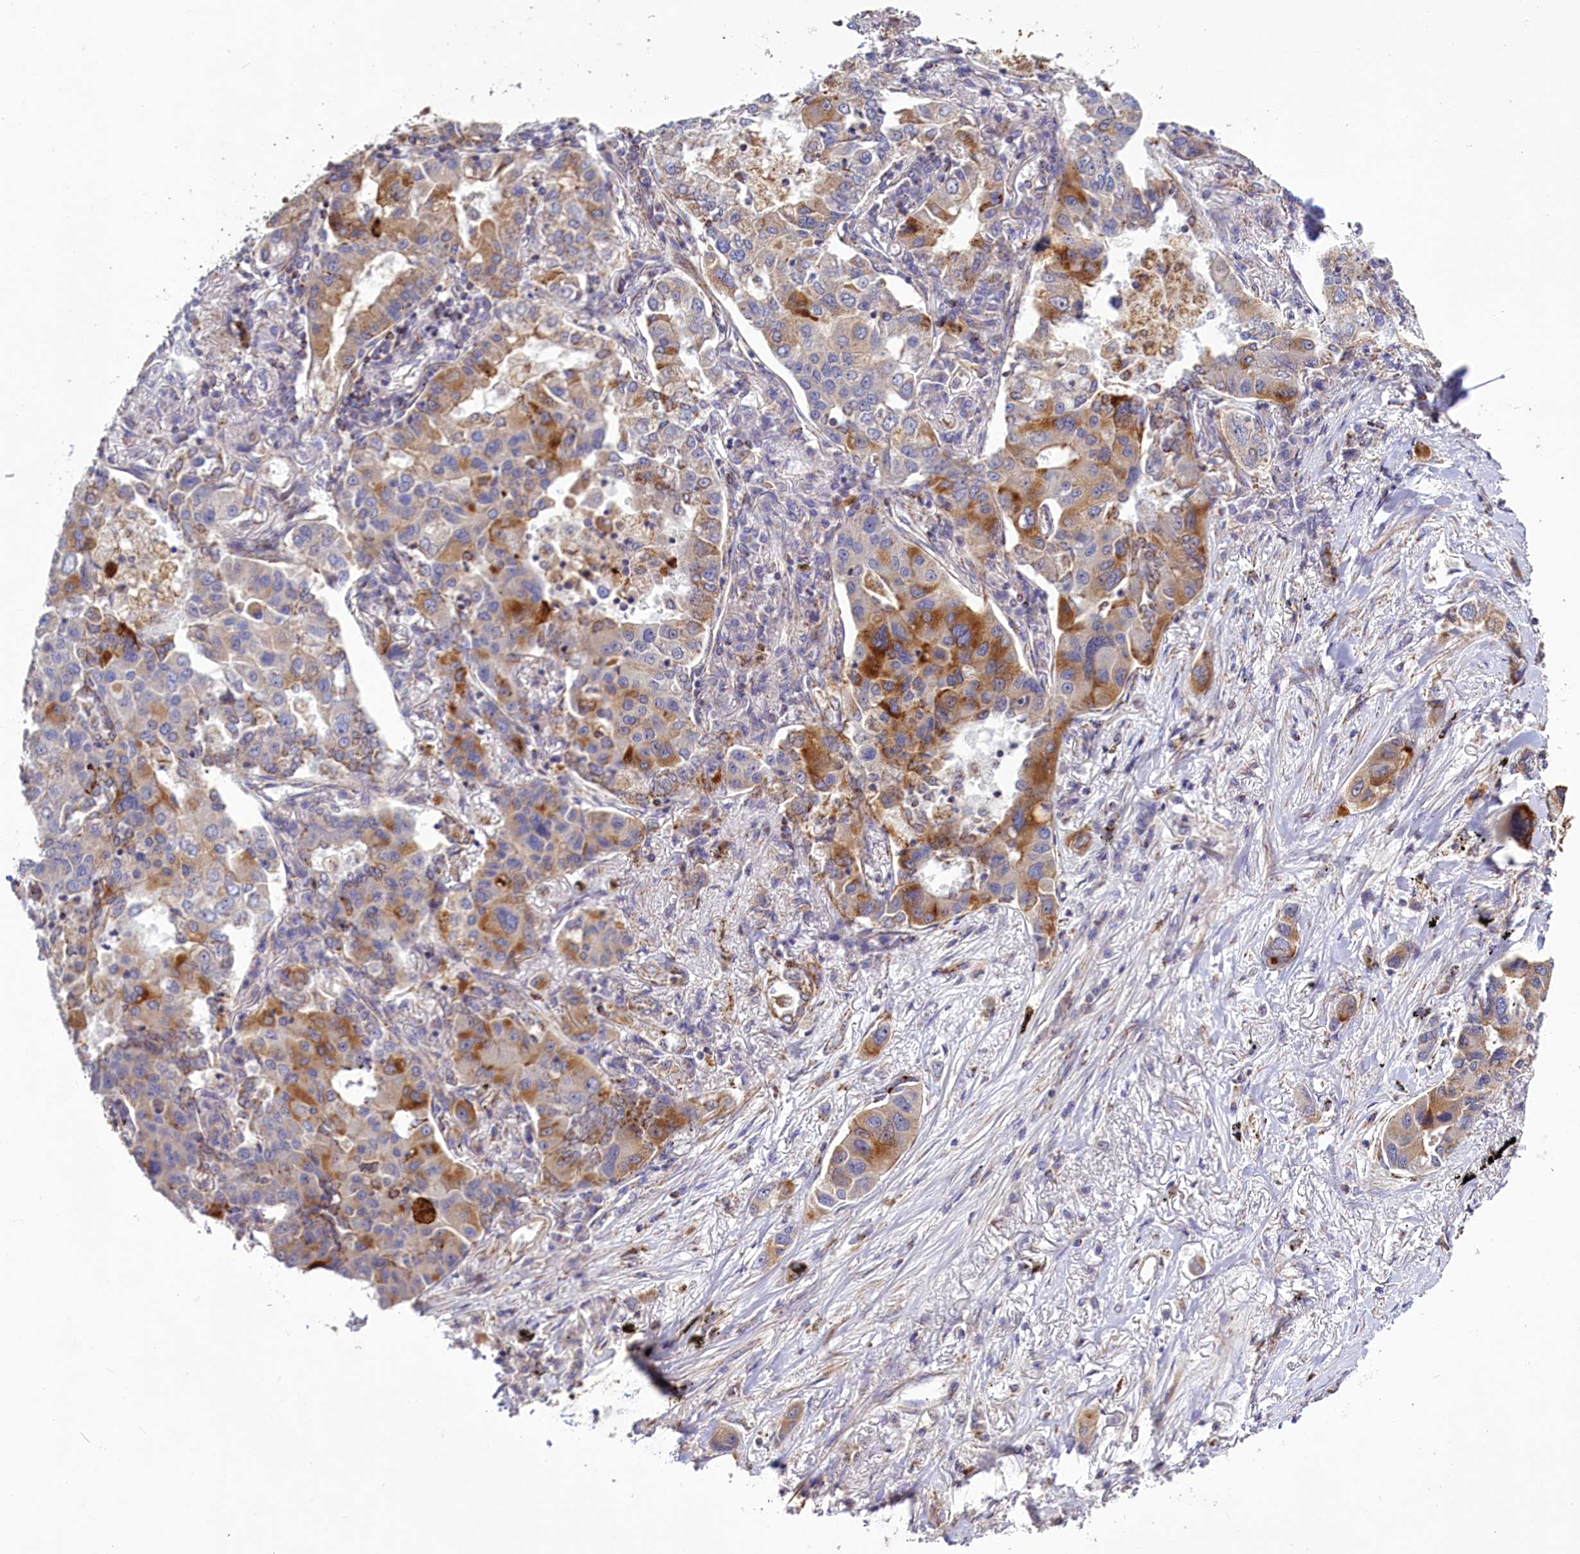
{"staining": {"intensity": "moderate", "quantity": "25%-75%", "location": "cytoplasmic/membranous"}, "tissue": "lung cancer", "cell_type": "Tumor cells", "image_type": "cancer", "snomed": [{"axis": "morphology", "description": "Adenocarcinoma, NOS"}, {"axis": "topography", "description": "Lung"}], "caption": "This is a histology image of immunohistochemistry staining of lung cancer, which shows moderate staining in the cytoplasmic/membranous of tumor cells.", "gene": "DYNC2H1", "patient": {"sex": "male", "age": 49}}